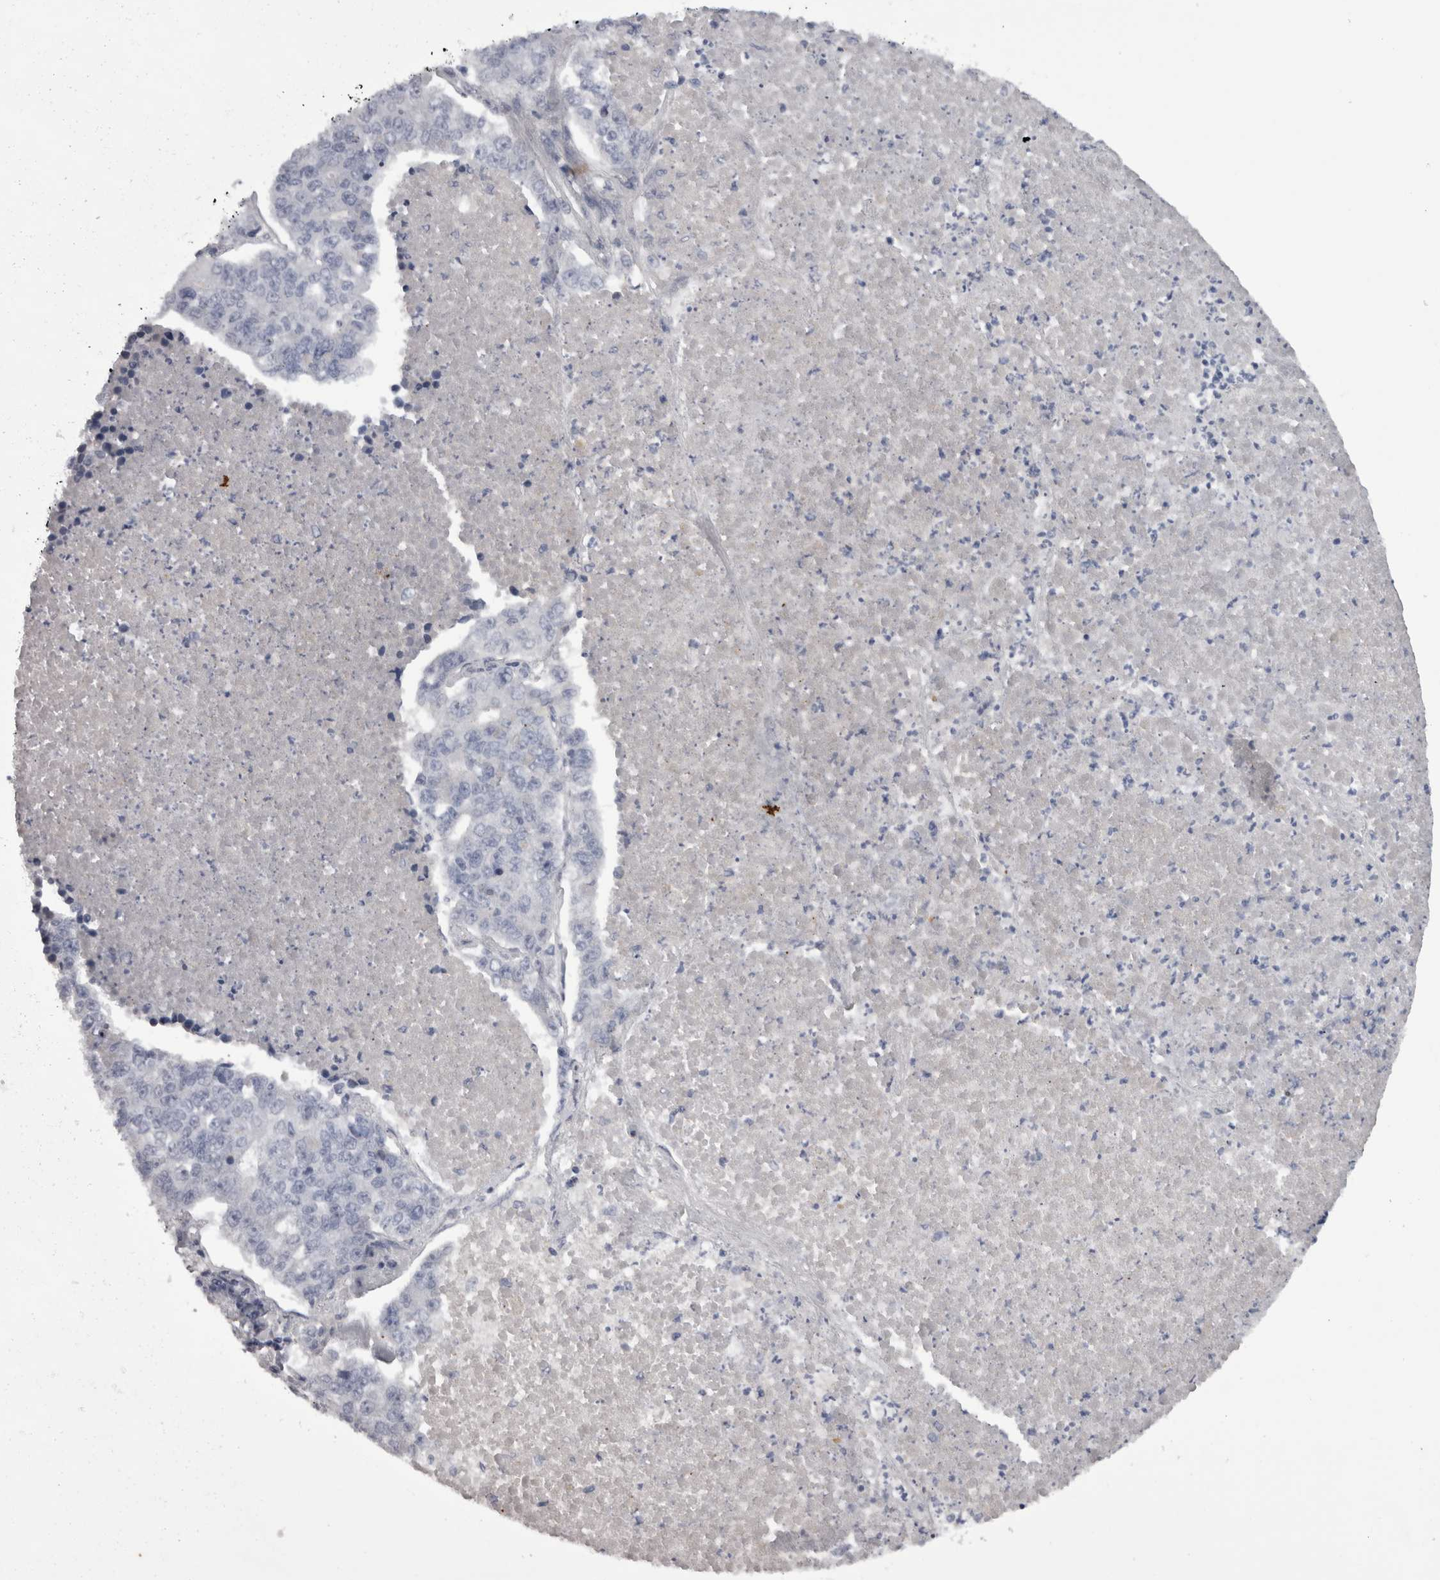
{"staining": {"intensity": "negative", "quantity": "none", "location": "none"}, "tissue": "lung cancer", "cell_type": "Tumor cells", "image_type": "cancer", "snomed": [{"axis": "morphology", "description": "Adenocarcinoma, NOS"}, {"axis": "topography", "description": "Lung"}], "caption": "There is no significant expression in tumor cells of lung cancer.", "gene": "CAMK2D", "patient": {"sex": "male", "age": 49}}